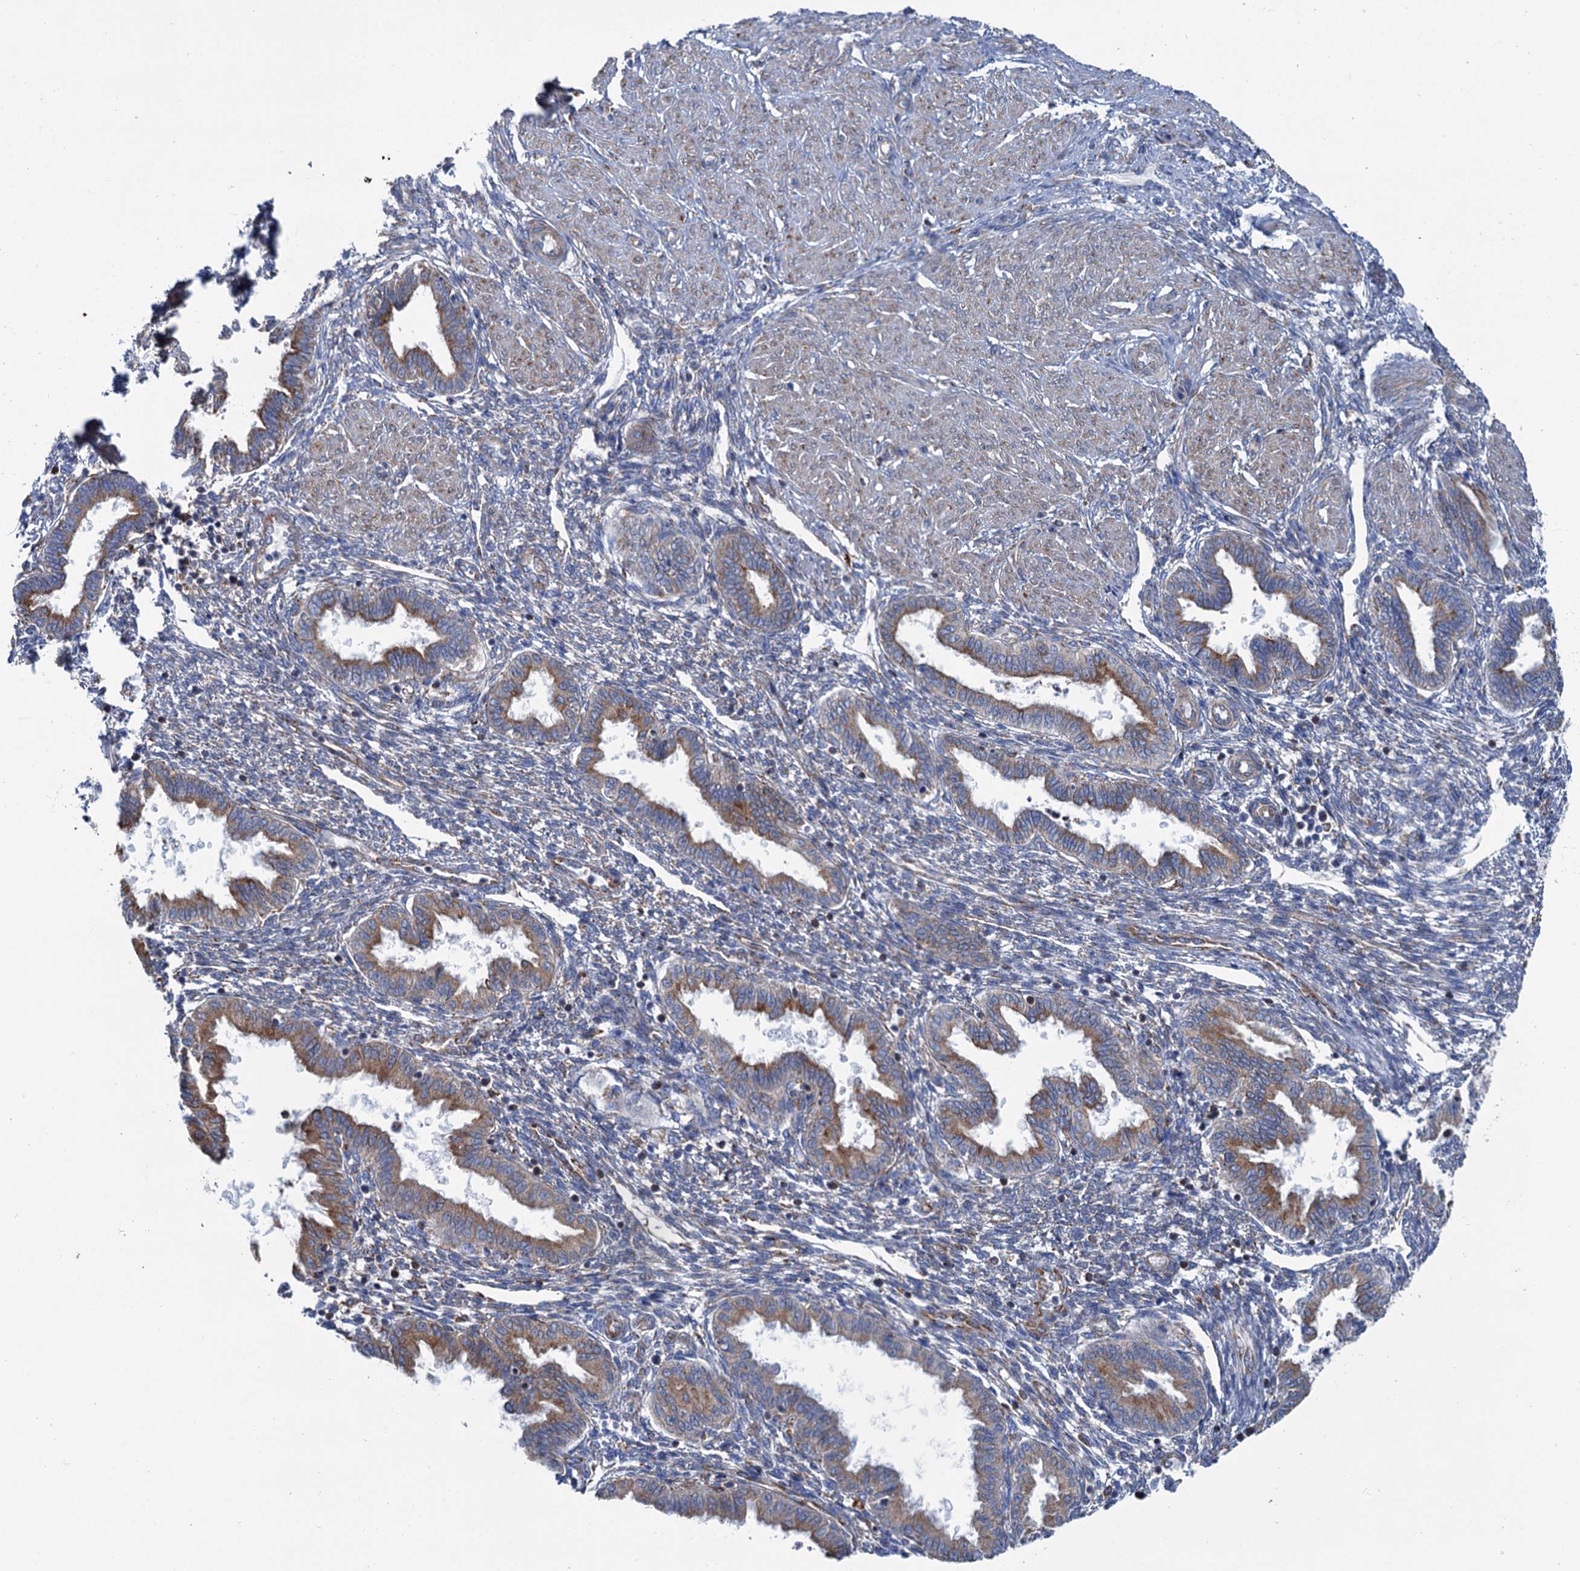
{"staining": {"intensity": "moderate", "quantity": "<25%", "location": "cytoplasmic/membranous"}, "tissue": "endometrium", "cell_type": "Cells in endometrial stroma", "image_type": "normal", "snomed": [{"axis": "morphology", "description": "Normal tissue, NOS"}, {"axis": "topography", "description": "Endometrium"}], "caption": "Moderate cytoplasmic/membranous staining for a protein is appreciated in approximately <25% of cells in endometrial stroma of benign endometrium using IHC.", "gene": "SHE", "patient": {"sex": "female", "age": 33}}